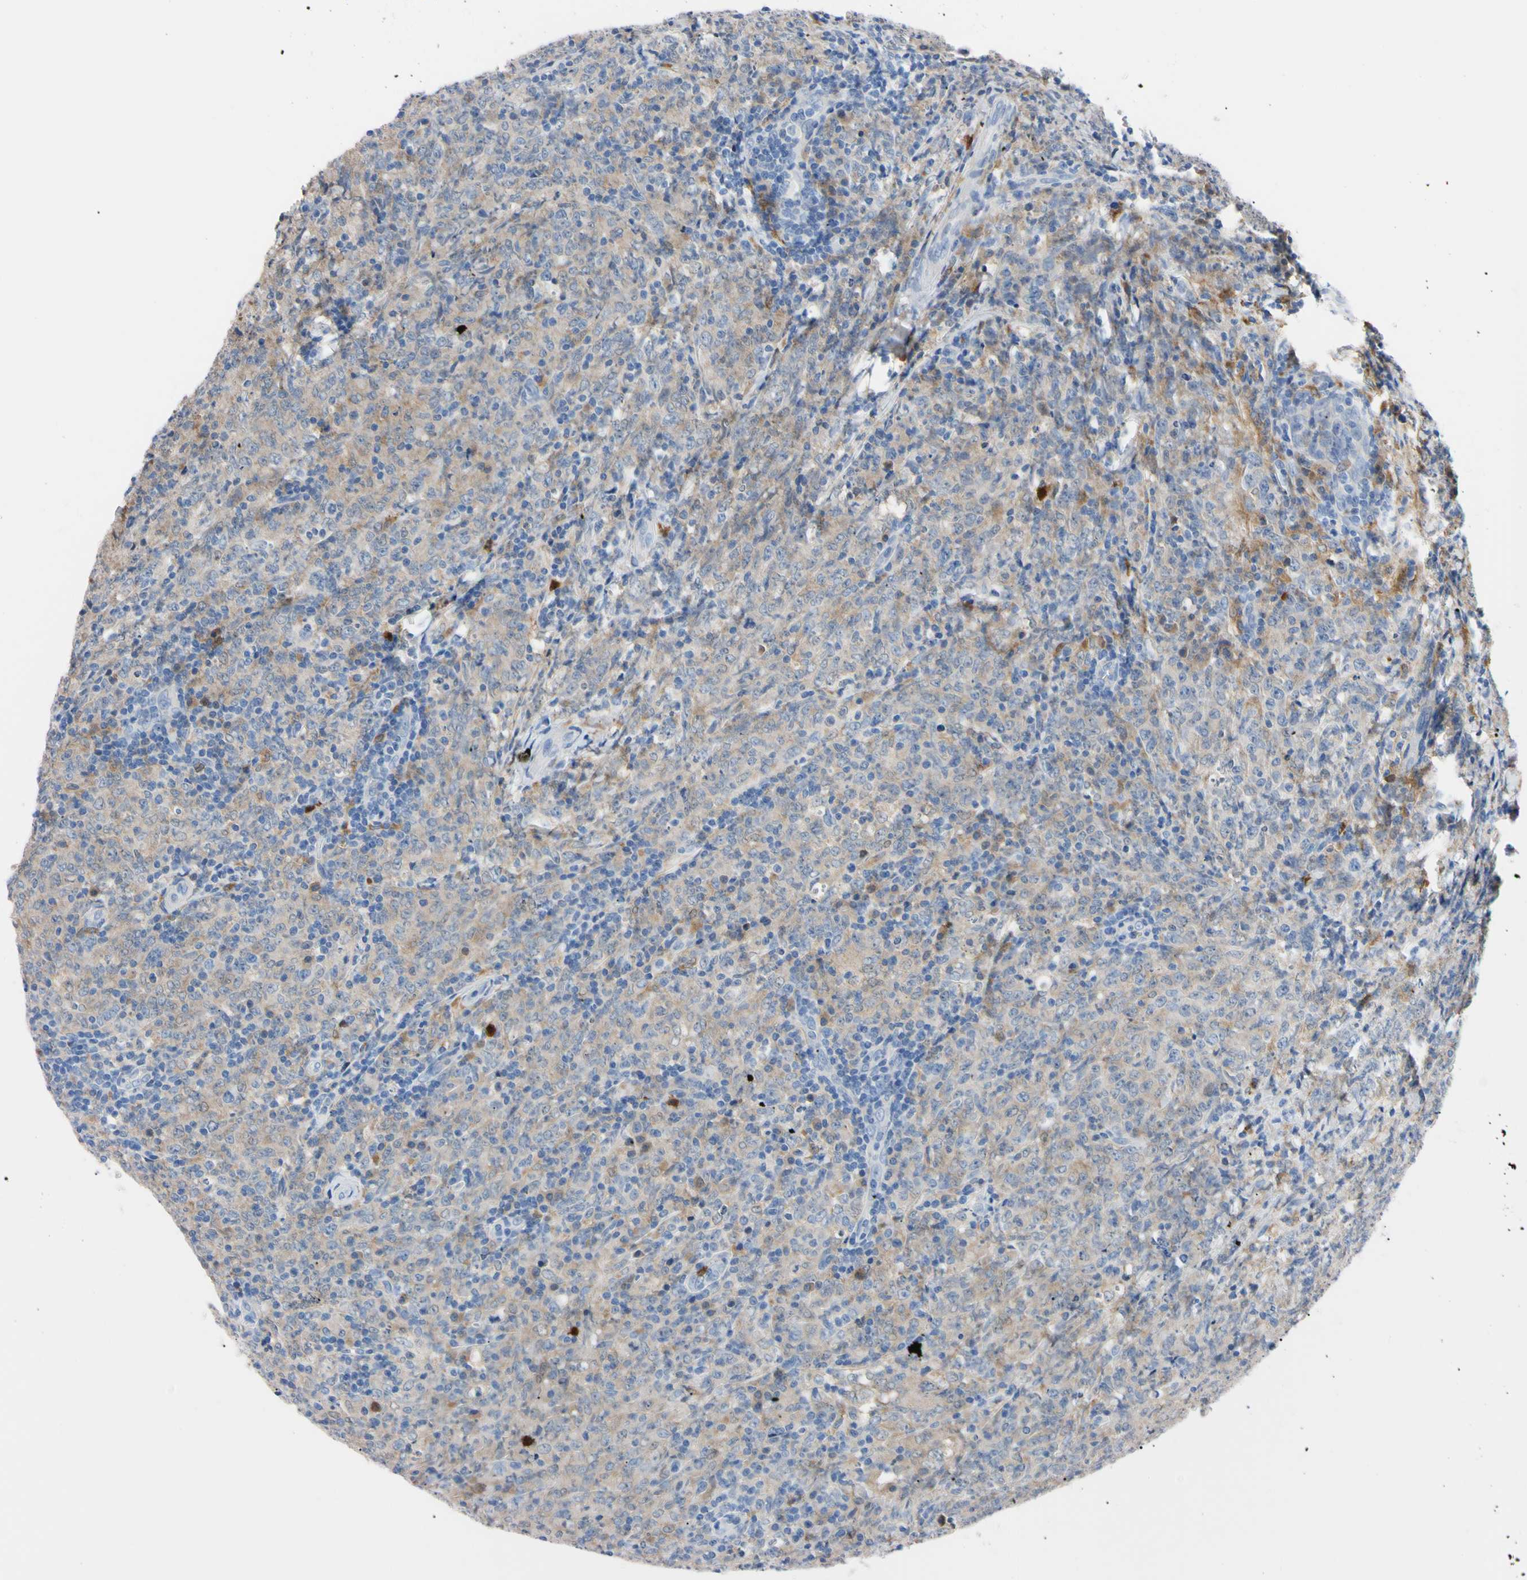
{"staining": {"intensity": "weak", "quantity": ">75%", "location": "cytoplasmic/membranous"}, "tissue": "lymphoma", "cell_type": "Tumor cells", "image_type": "cancer", "snomed": [{"axis": "morphology", "description": "Malignant lymphoma, non-Hodgkin's type, High grade"}, {"axis": "topography", "description": "Tonsil"}], "caption": "Immunohistochemical staining of human lymphoma demonstrates low levels of weak cytoplasmic/membranous staining in about >75% of tumor cells.", "gene": "NCF4", "patient": {"sex": "female", "age": 36}}